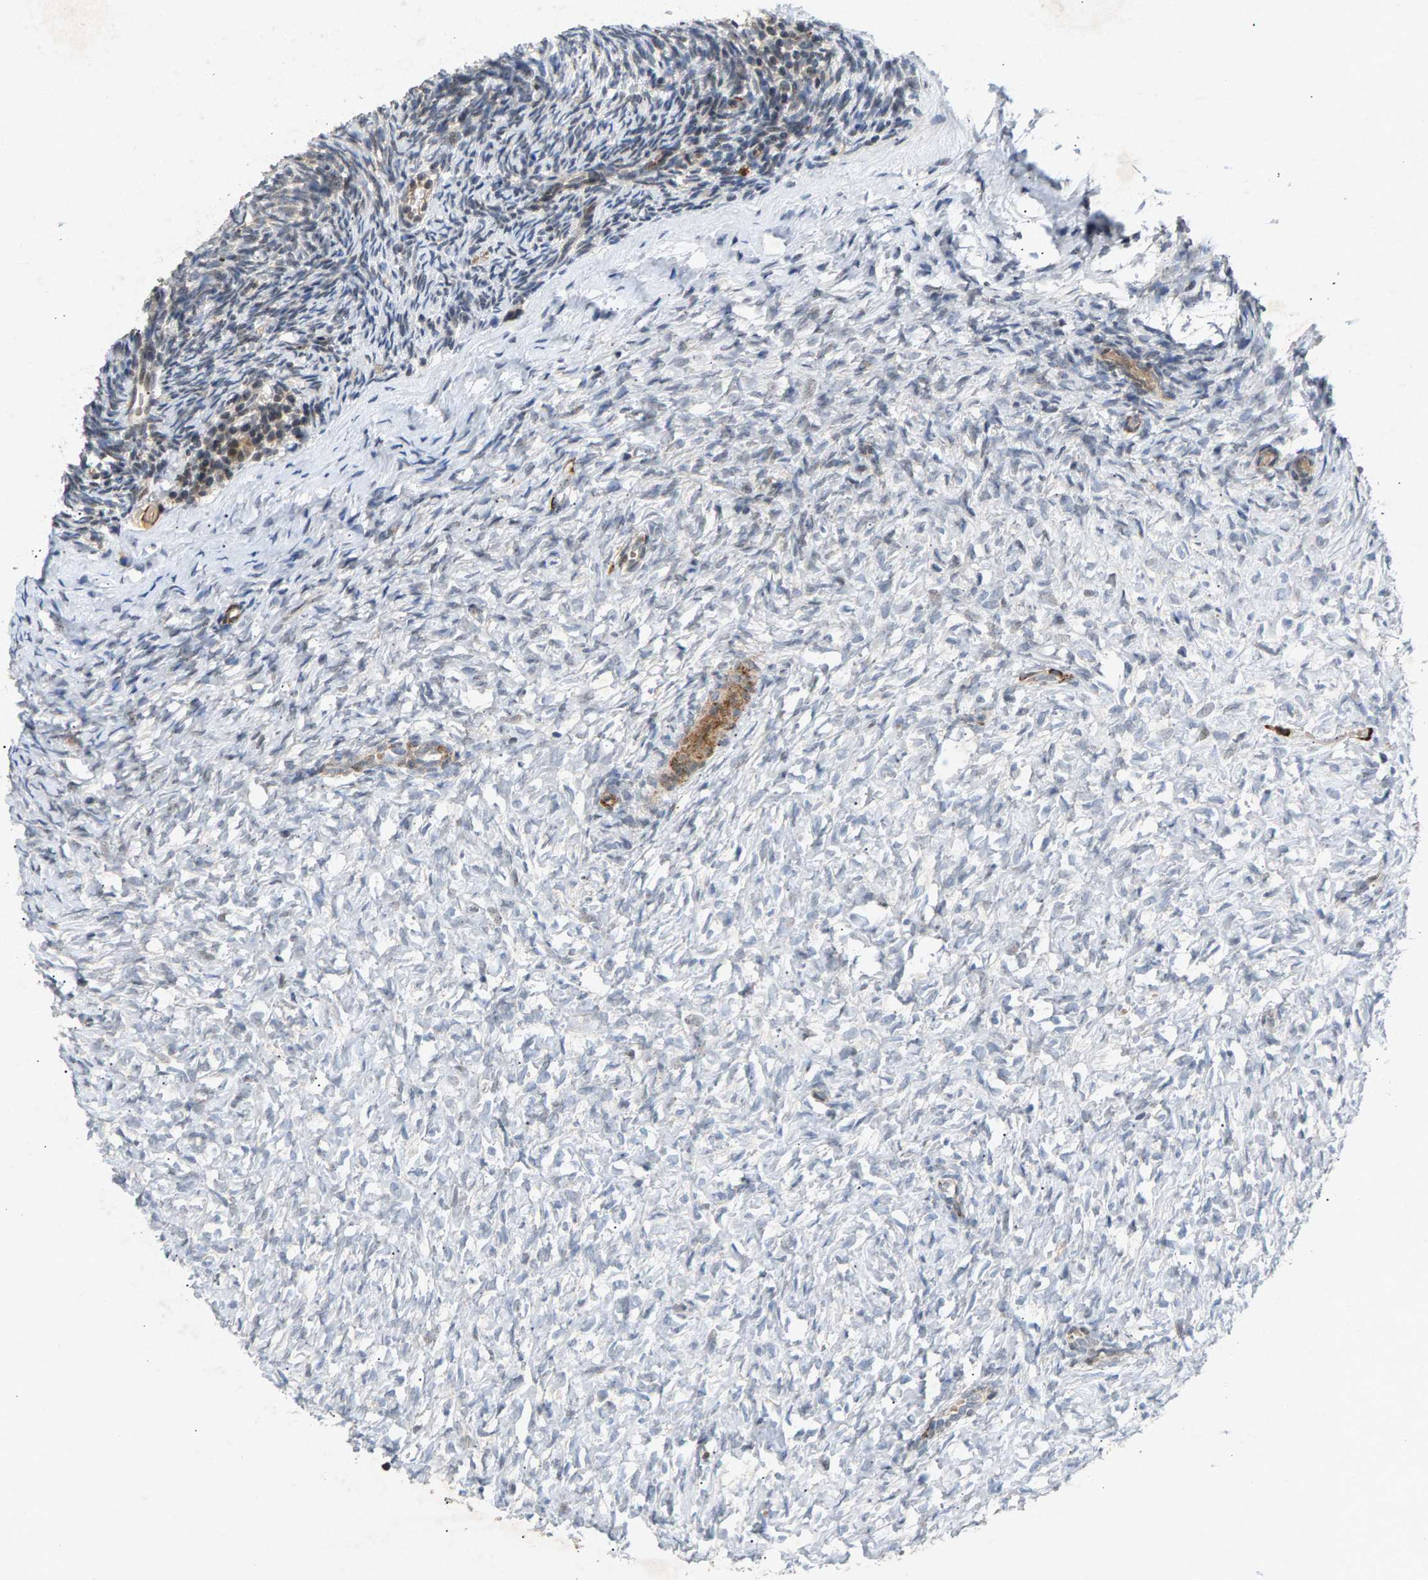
{"staining": {"intensity": "negative", "quantity": "none", "location": "none"}, "tissue": "ovary", "cell_type": "Ovarian stroma cells", "image_type": "normal", "snomed": [{"axis": "morphology", "description": "Normal tissue, NOS"}, {"axis": "topography", "description": "Ovary"}], "caption": "Ovarian stroma cells show no significant protein expression in unremarkable ovary.", "gene": "ZPR1", "patient": {"sex": "female", "age": 35}}